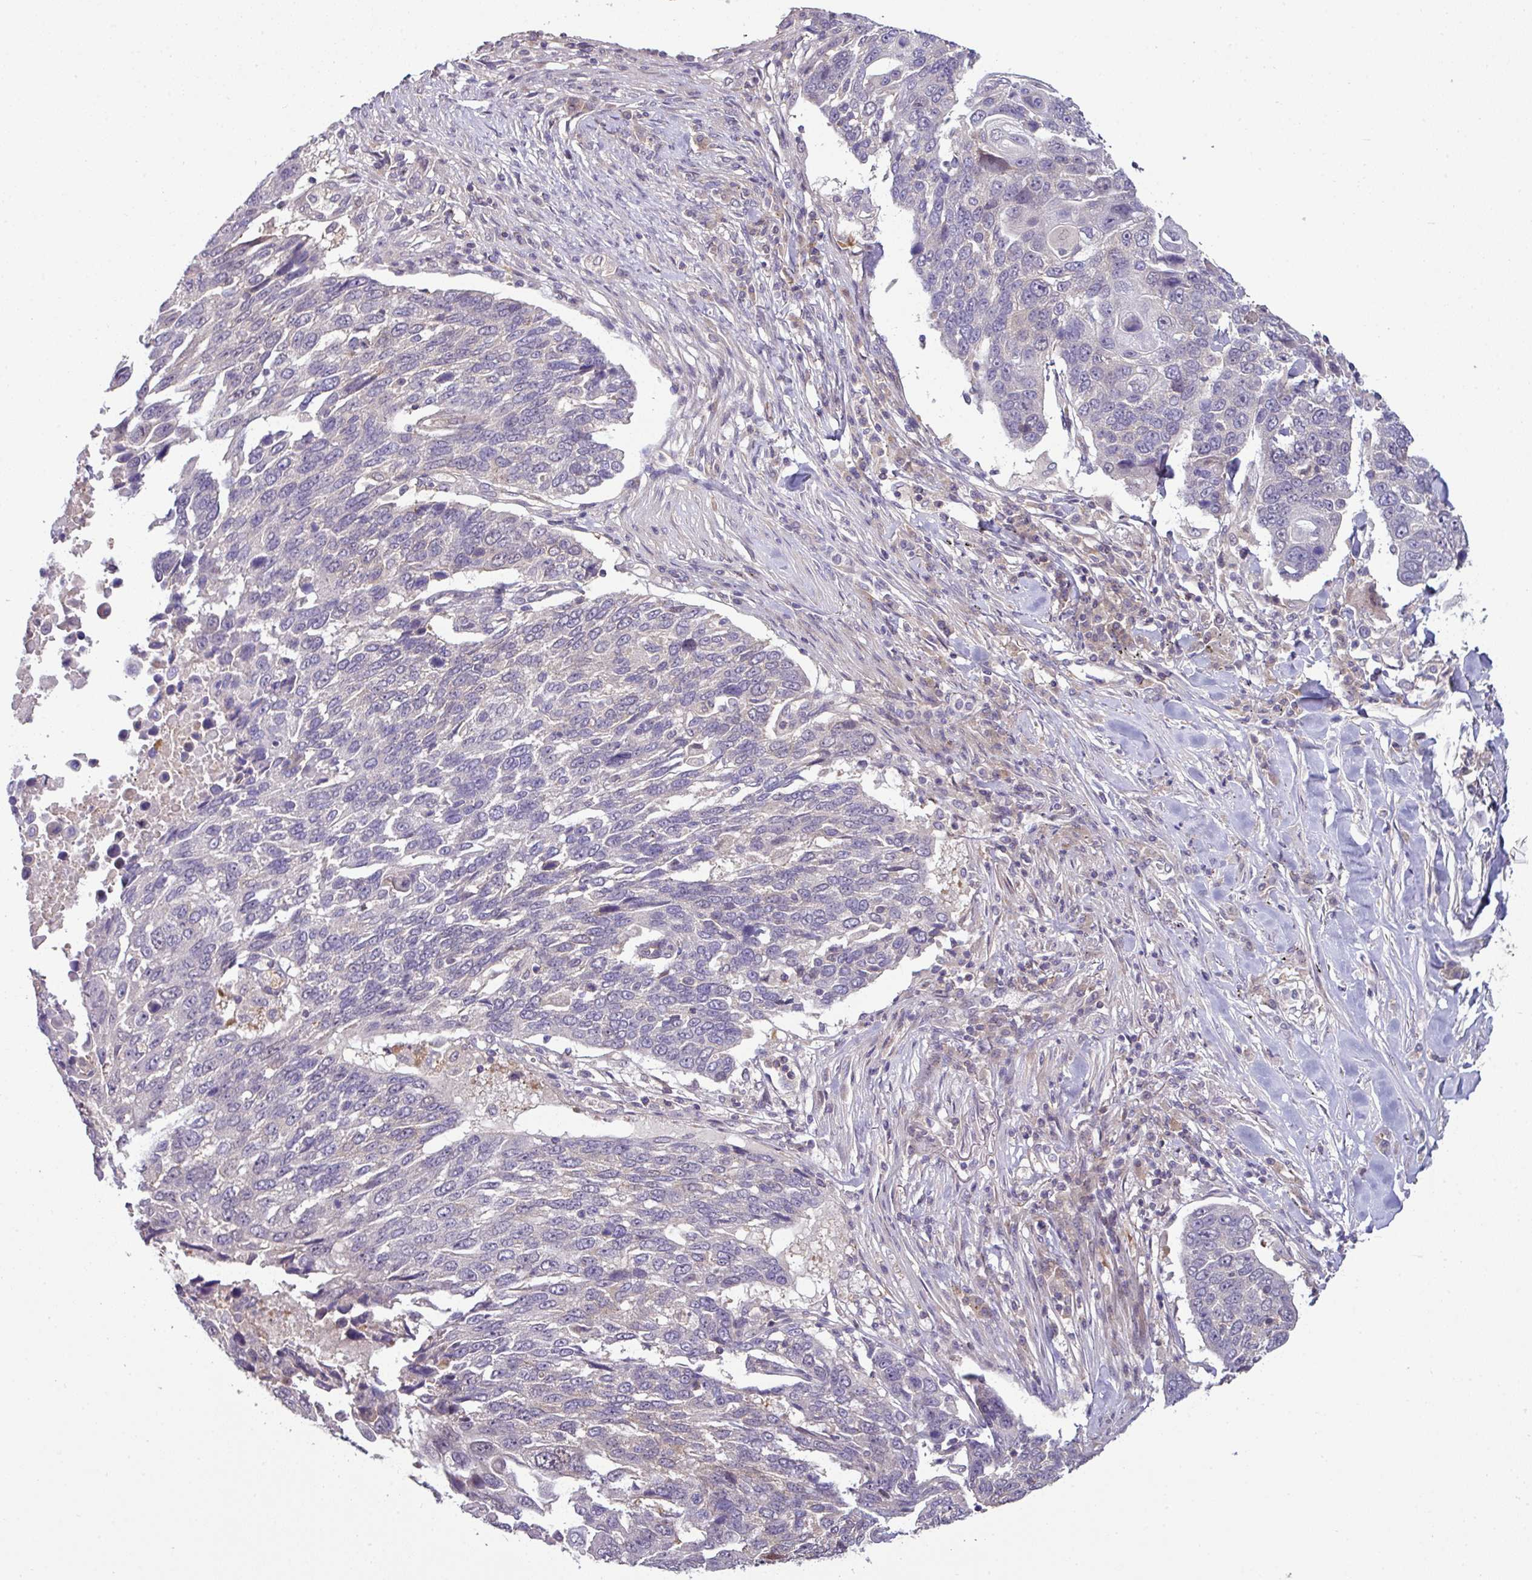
{"staining": {"intensity": "weak", "quantity": "<25%", "location": "cytoplasmic/membranous"}, "tissue": "lung cancer", "cell_type": "Tumor cells", "image_type": "cancer", "snomed": [{"axis": "morphology", "description": "Squamous cell carcinoma, NOS"}, {"axis": "topography", "description": "Lung"}], "caption": "The image exhibits no staining of tumor cells in lung cancer.", "gene": "SLAMF6", "patient": {"sex": "male", "age": 66}}